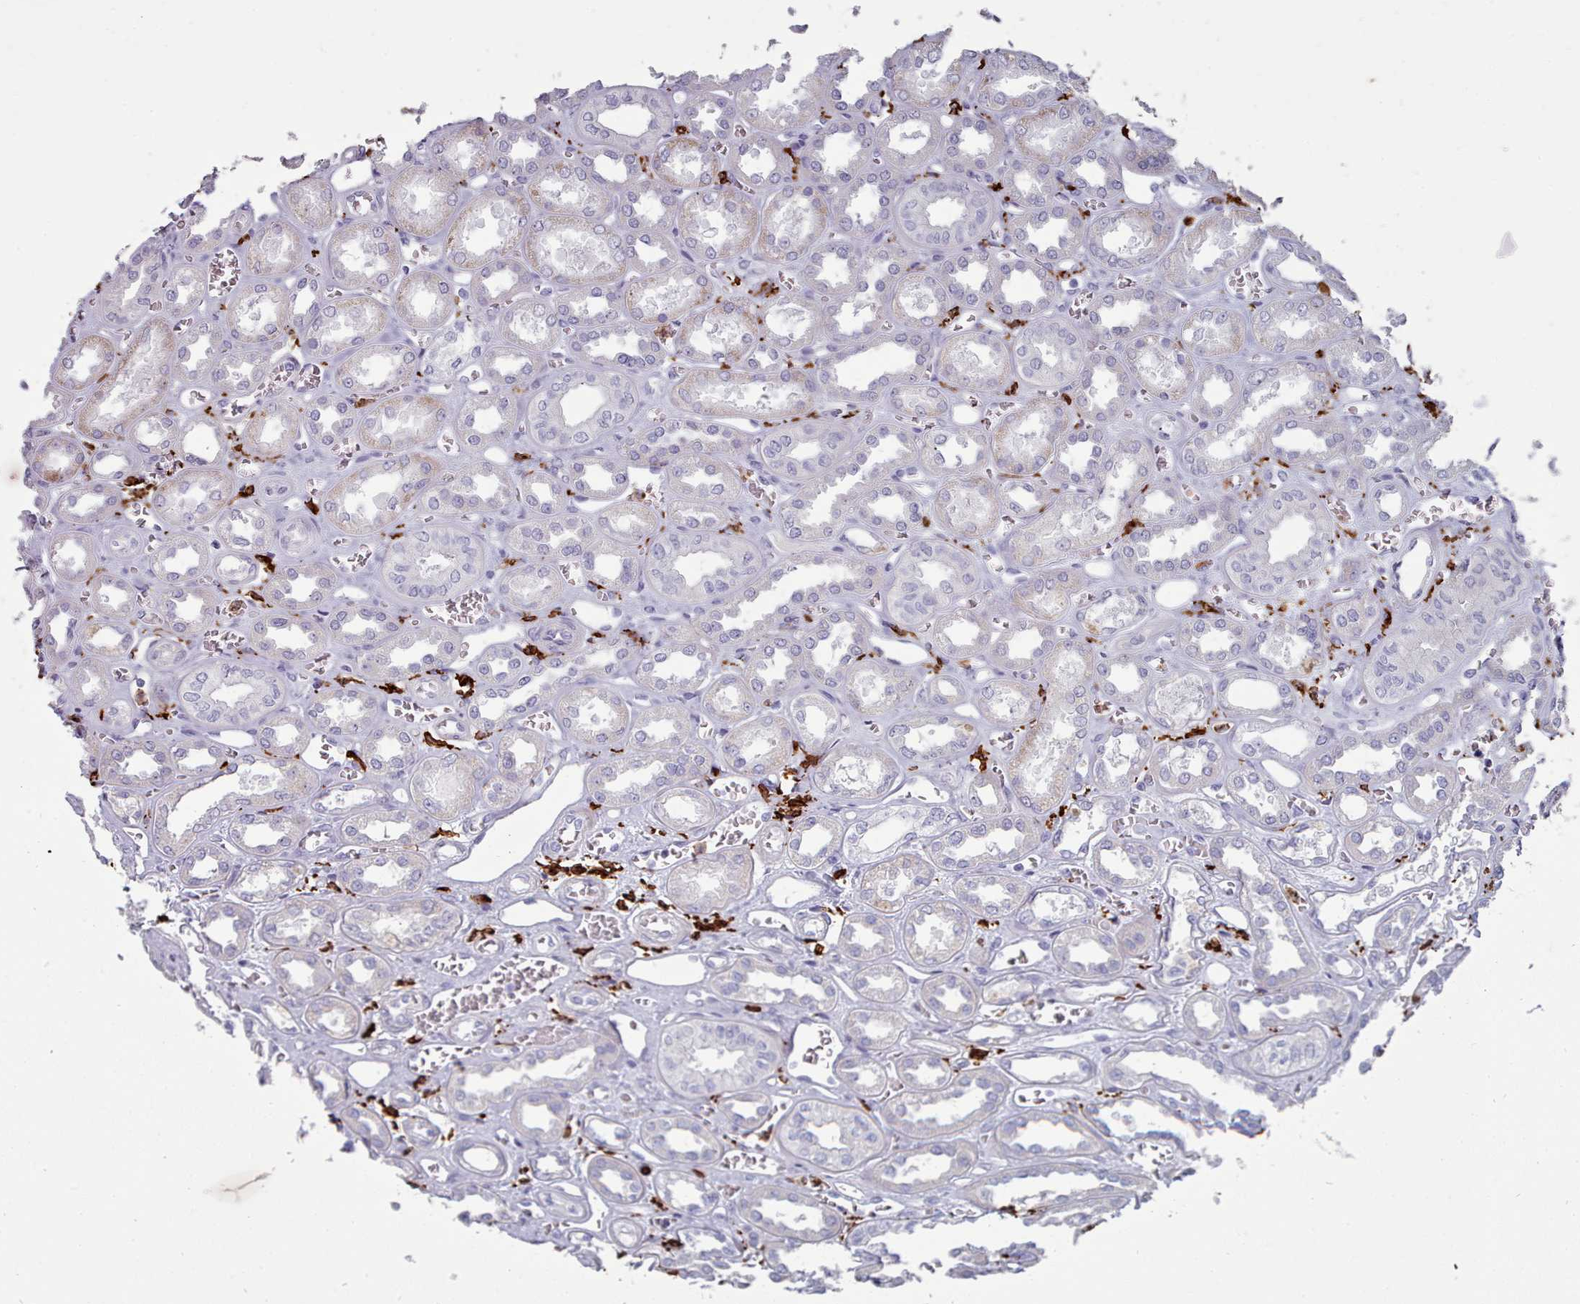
{"staining": {"intensity": "strong", "quantity": ">75%", "location": "cytoplasmic/membranous"}, "tissue": "kidney", "cell_type": "Cells in glomeruli", "image_type": "normal", "snomed": [{"axis": "morphology", "description": "Normal tissue, NOS"}, {"axis": "morphology", "description": "Adenocarcinoma, NOS"}, {"axis": "topography", "description": "Kidney"}], "caption": "IHC (DAB (3,3'-diaminobenzidine)) staining of benign human kidney reveals strong cytoplasmic/membranous protein expression in about >75% of cells in glomeruli.", "gene": "AIF1", "patient": {"sex": "female", "age": 68}}